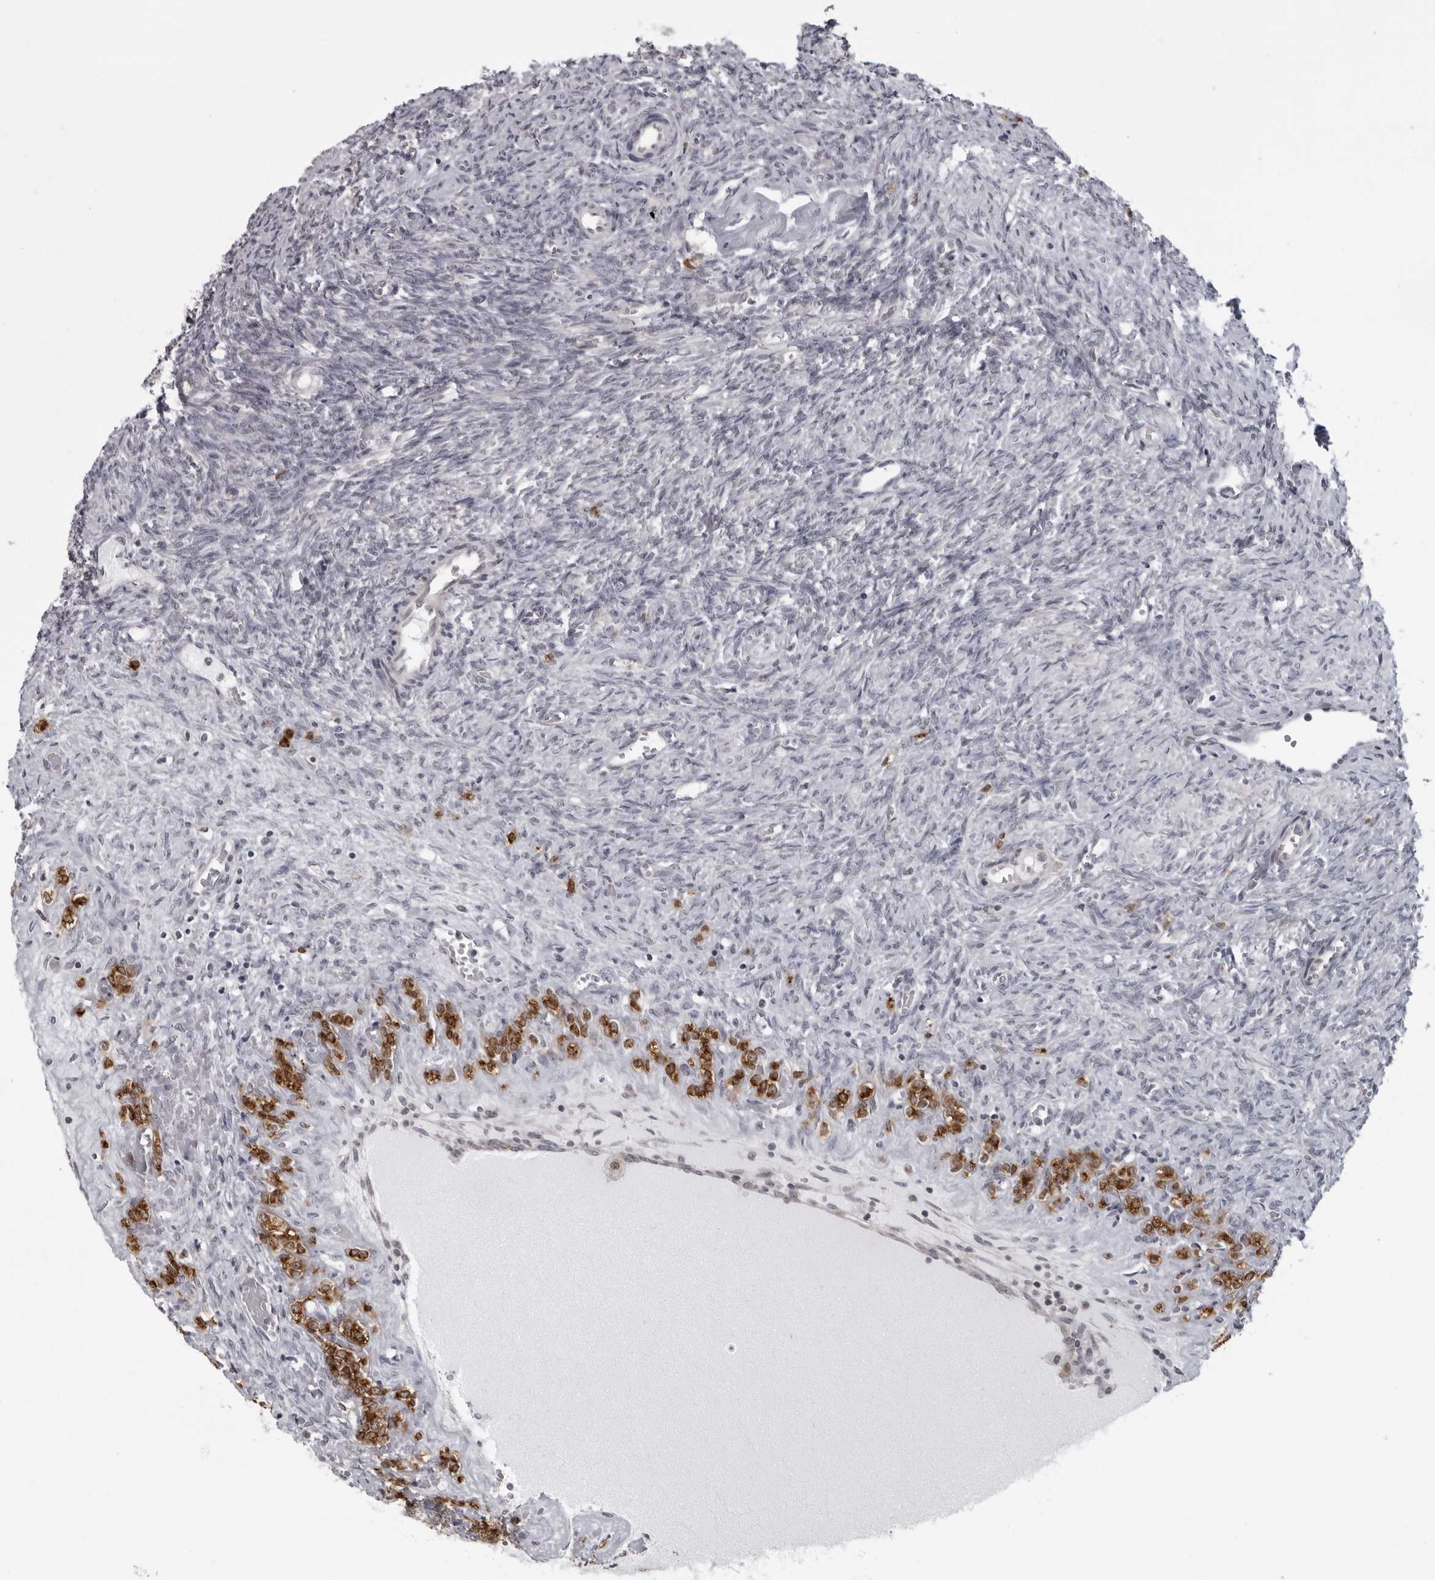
{"staining": {"intensity": "weak", "quantity": "25%-75%", "location": "cytoplasmic/membranous"}, "tissue": "ovary", "cell_type": "Follicle cells", "image_type": "normal", "snomed": [{"axis": "morphology", "description": "Normal tissue, NOS"}, {"axis": "topography", "description": "Ovary"}], "caption": "Ovary was stained to show a protein in brown. There is low levels of weak cytoplasmic/membranous positivity in about 25%-75% of follicle cells. (IHC, brightfield microscopy, high magnification).", "gene": "RTCA", "patient": {"sex": "female", "age": 41}}